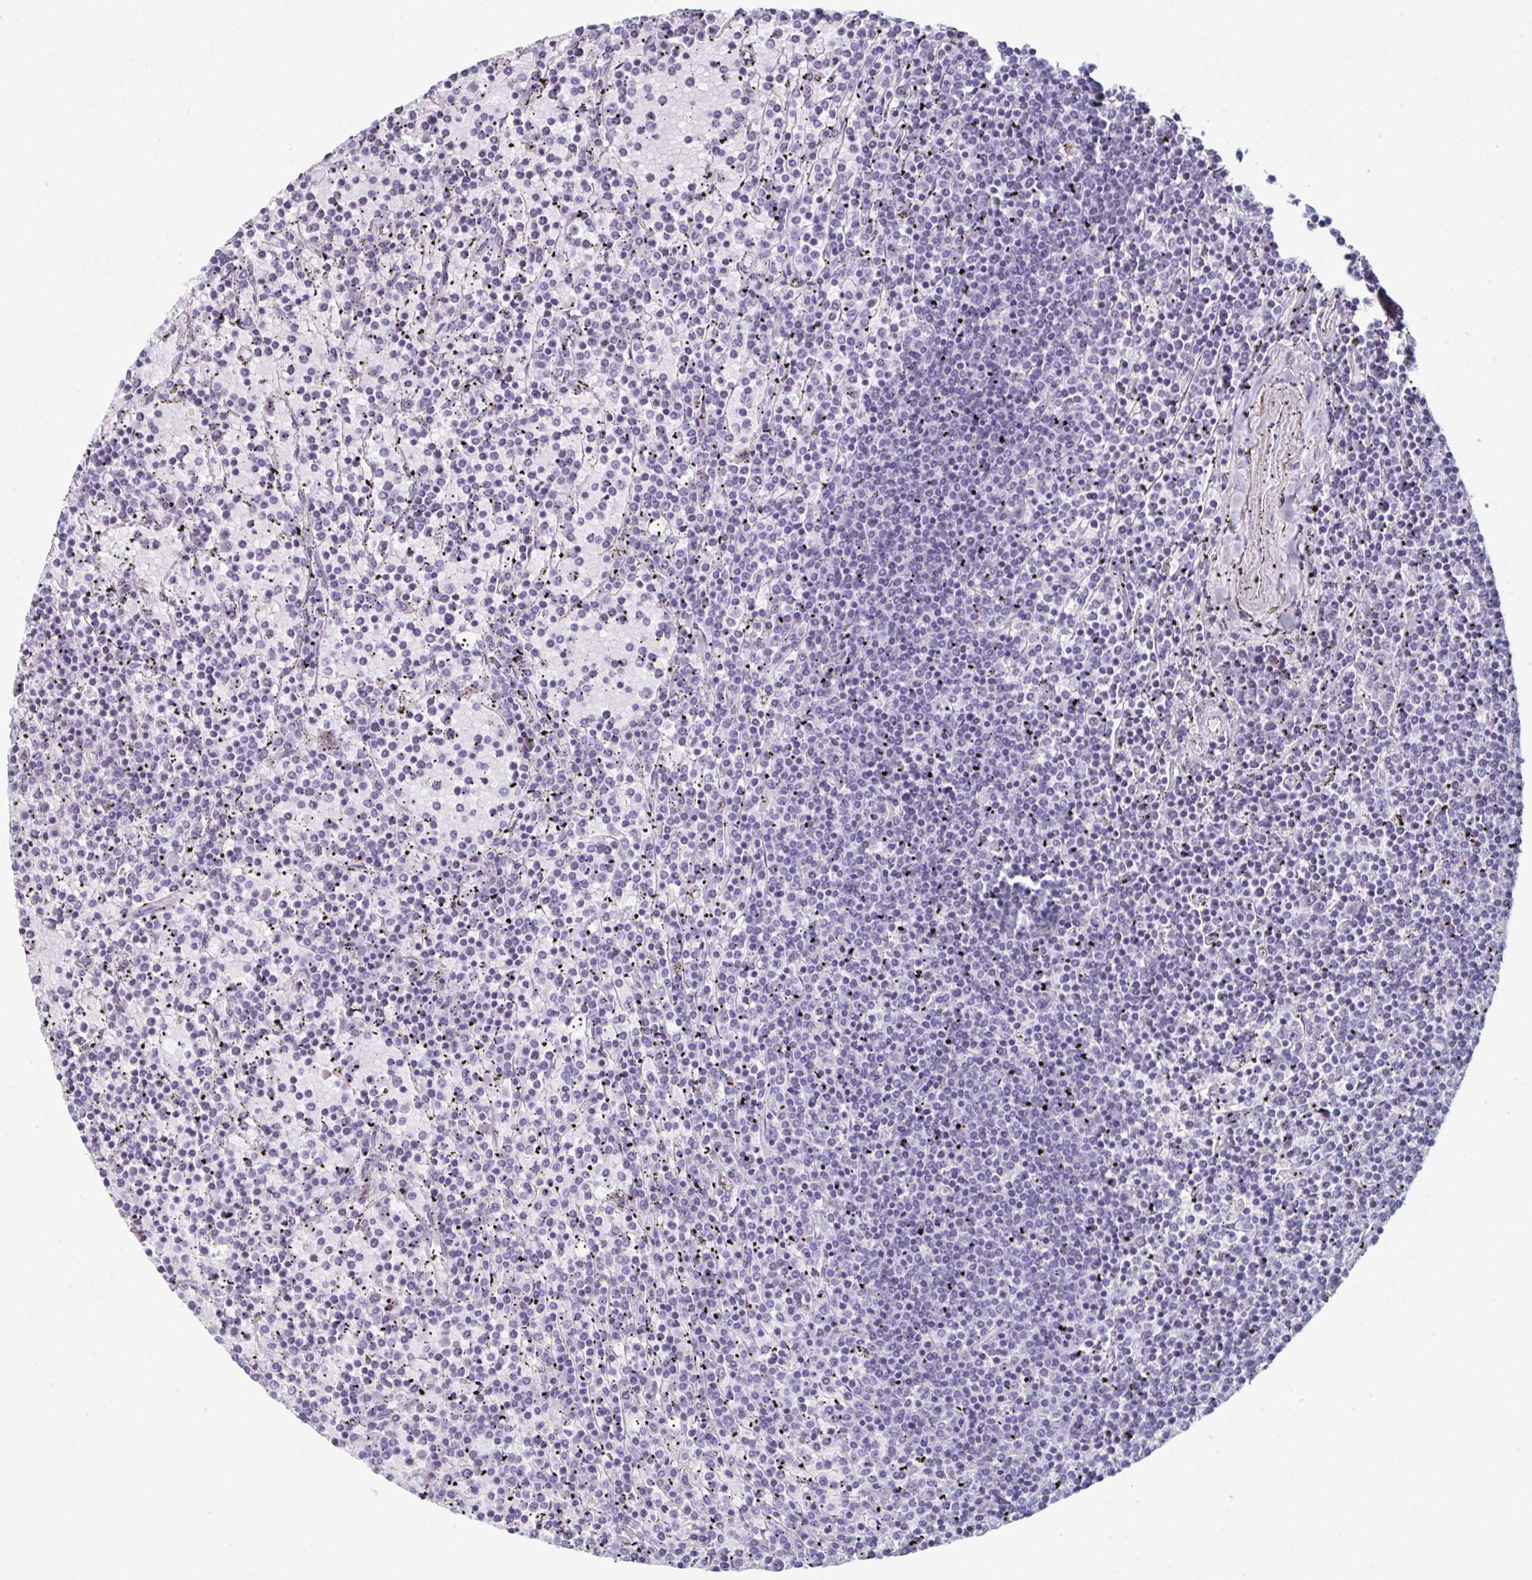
{"staining": {"intensity": "negative", "quantity": "none", "location": "none"}, "tissue": "lymphoma", "cell_type": "Tumor cells", "image_type": "cancer", "snomed": [{"axis": "morphology", "description": "Malignant lymphoma, non-Hodgkin's type, Low grade"}, {"axis": "topography", "description": "Spleen"}], "caption": "The immunohistochemistry (IHC) image has no significant staining in tumor cells of malignant lymphoma, non-Hodgkin's type (low-grade) tissue.", "gene": "ENKUR", "patient": {"sex": "female", "age": 77}}